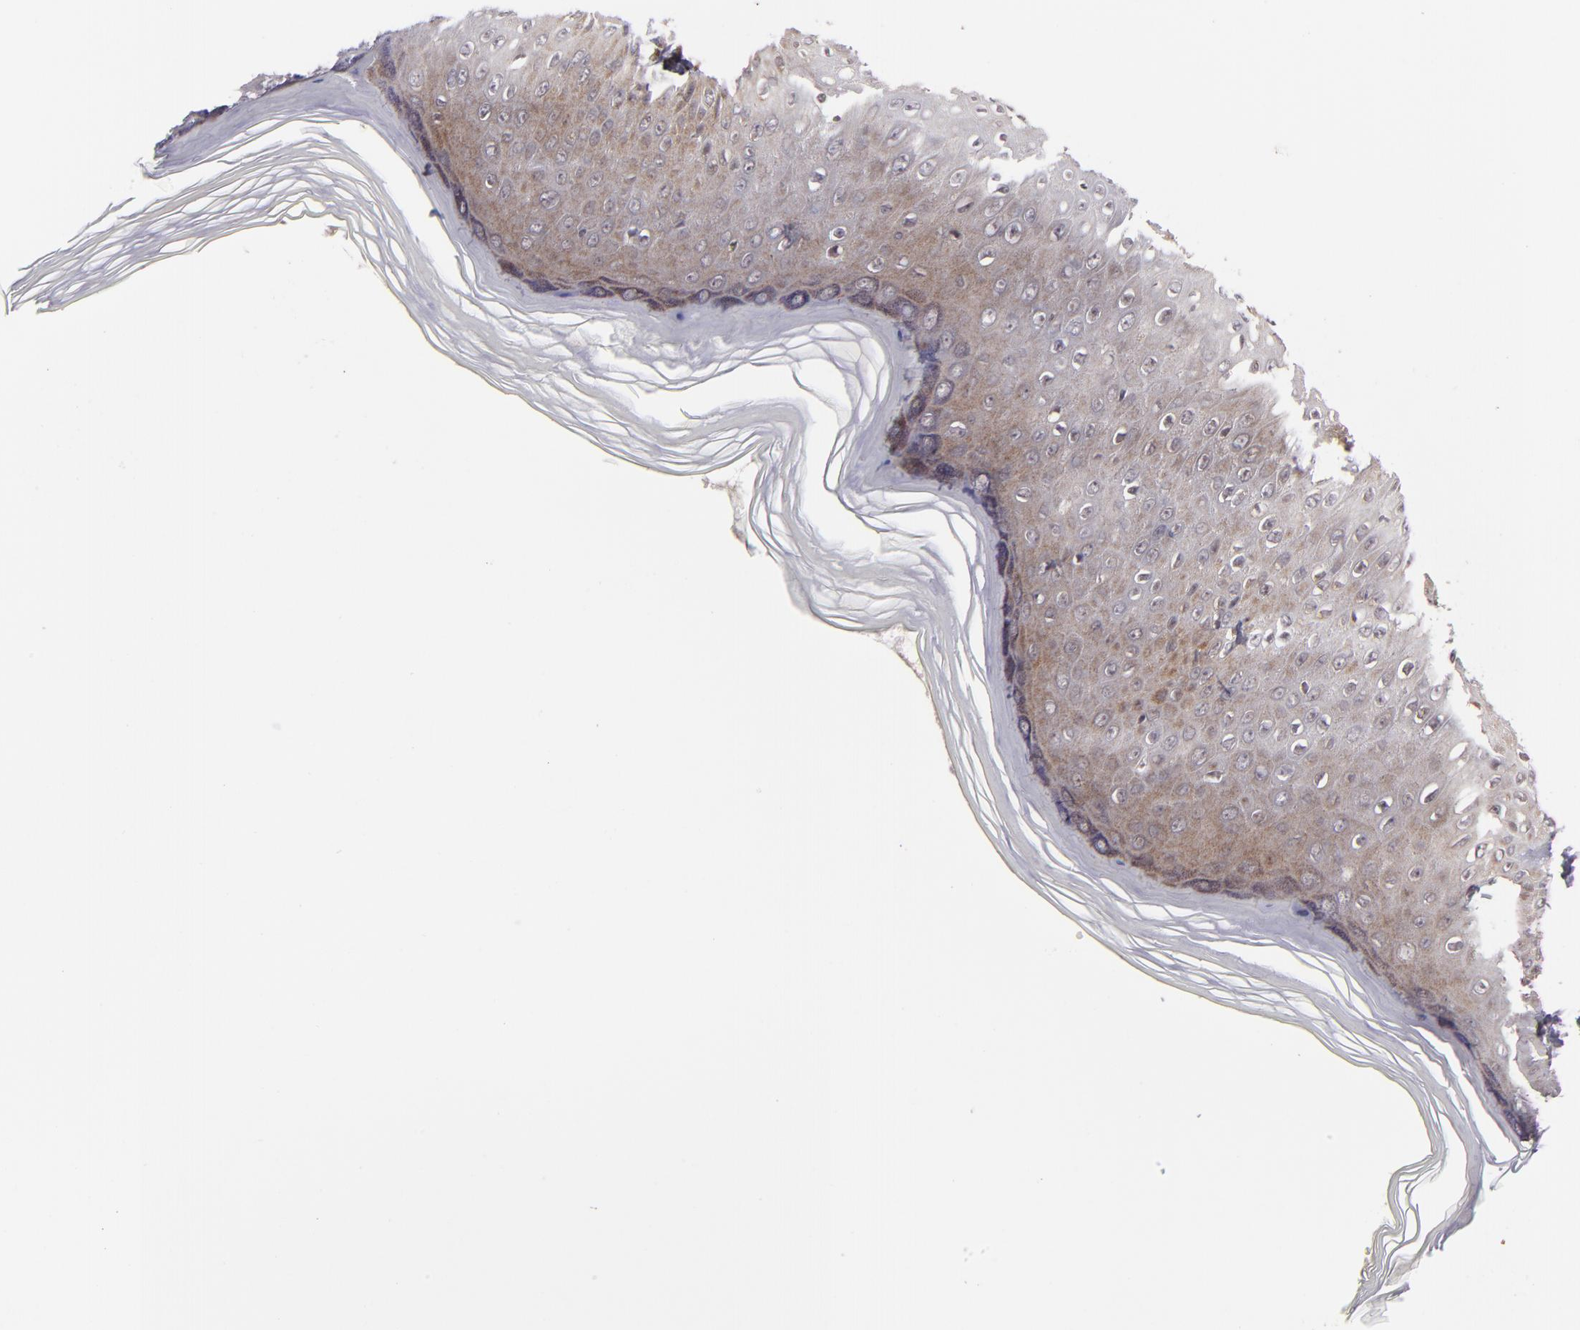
{"staining": {"intensity": "moderate", "quantity": ">75%", "location": "cytoplasmic/membranous"}, "tissue": "skin", "cell_type": "Epidermal cells", "image_type": "normal", "snomed": [{"axis": "morphology", "description": "Normal tissue, NOS"}, {"axis": "morphology", "description": "Inflammation, NOS"}, {"axis": "topography", "description": "Soft tissue"}, {"axis": "topography", "description": "Anal"}], "caption": "High-magnification brightfield microscopy of normal skin stained with DAB (brown) and counterstained with hematoxylin (blue). epidermal cells exhibit moderate cytoplasmic/membranous expression is identified in approximately>75% of cells.", "gene": "CASP1", "patient": {"sex": "female", "age": 15}}